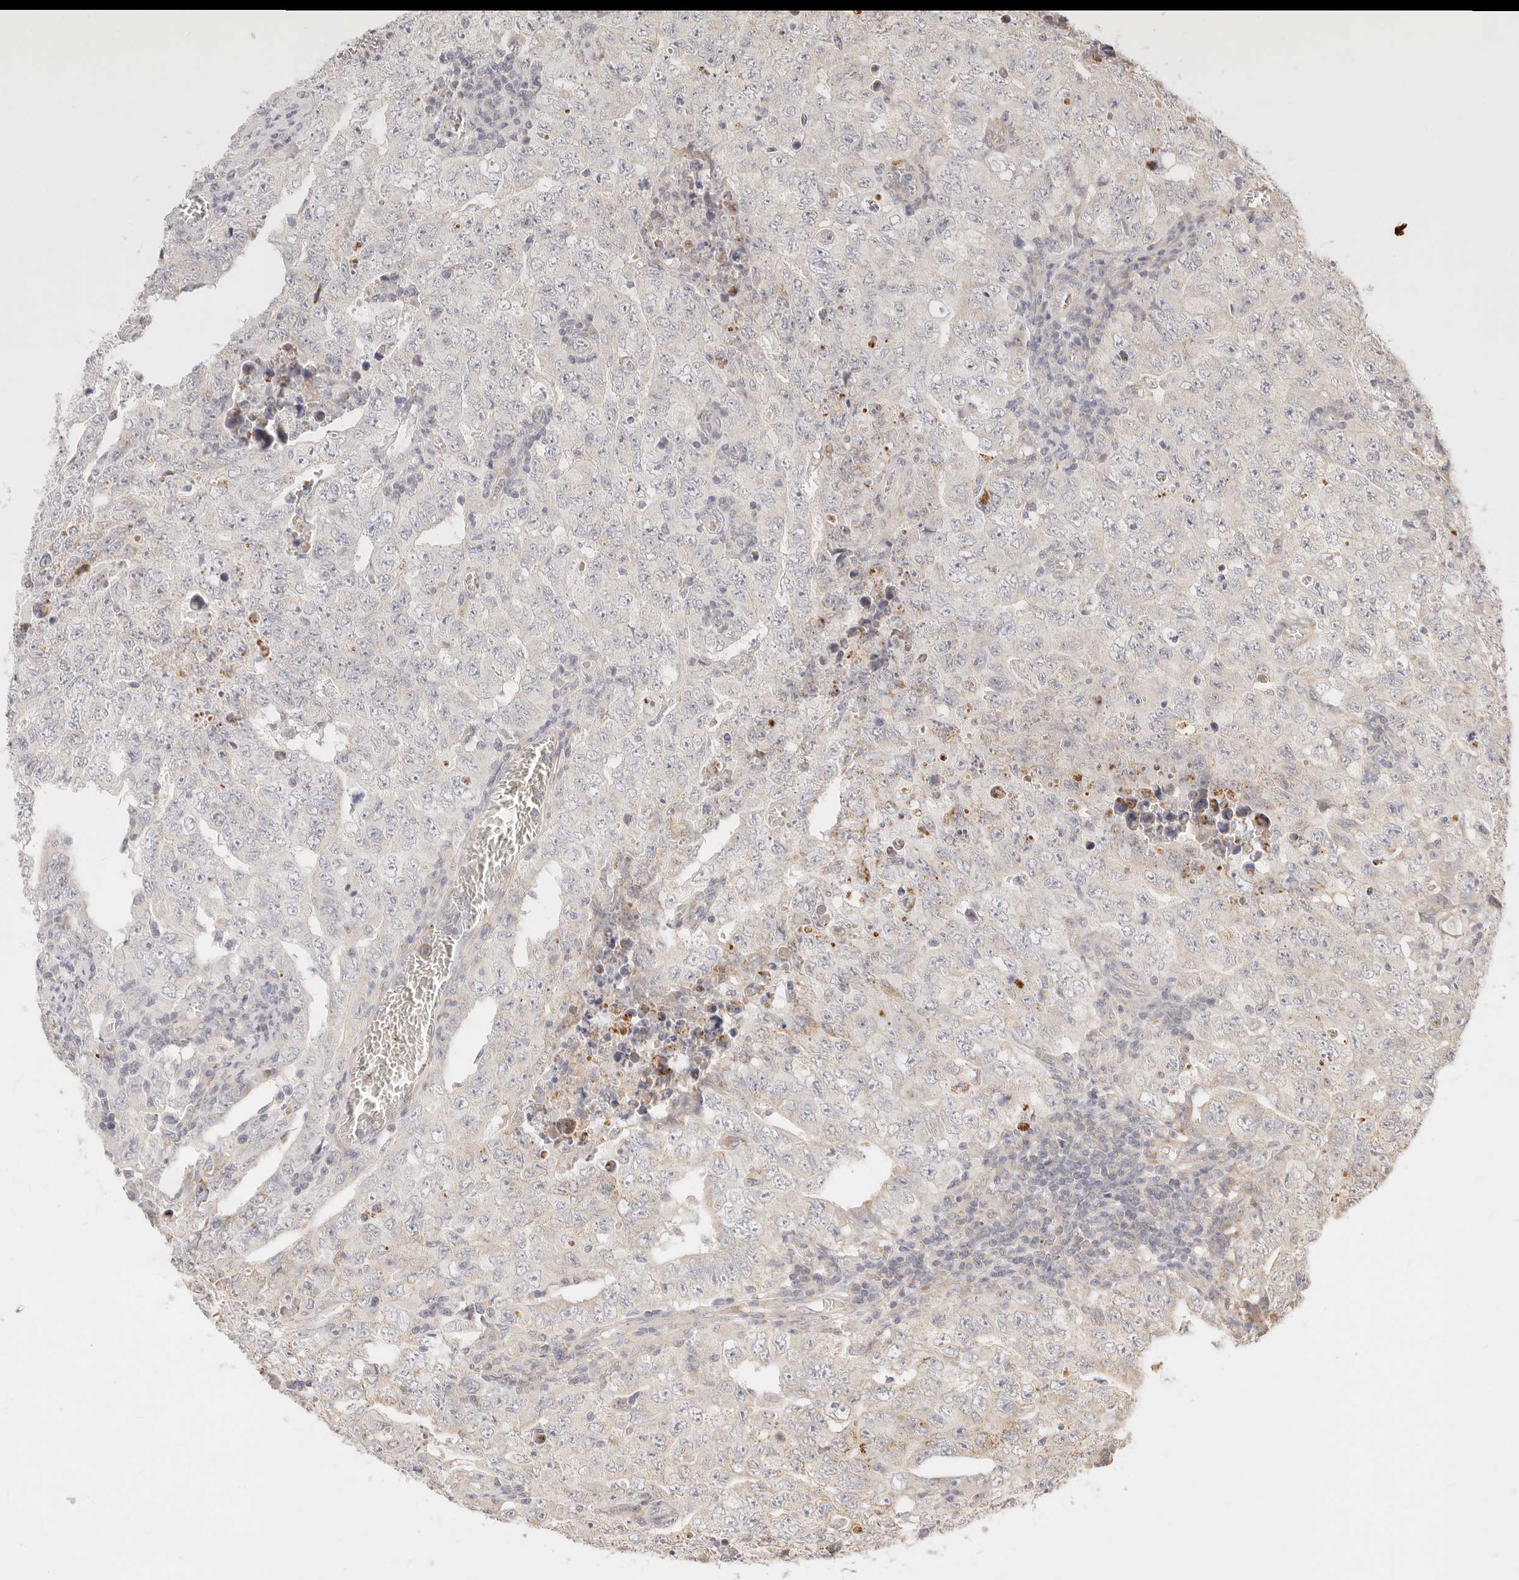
{"staining": {"intensity": "negative", "quantity": "none", "location": "none"}, "tissue": "testis cancer", "cell_type": "Tumor cells", "image_type": "cancer", "snomed": [{"axis": "morphology", "description": "Carcinoma, Embryonal, NOS"}, {"axis": "topography", "description": "Testis"}], "caption": "Immunohistochemical staining of testis embryonal carcinoma displays no significant positivity in tumor cells. (Stains: DAB IHC with hematoxylin counter stain, Microscopy: brightfield microscopy at high magnification).", "gene": "RUBCNL", "patient": {"sex": "male", "age": 26}}